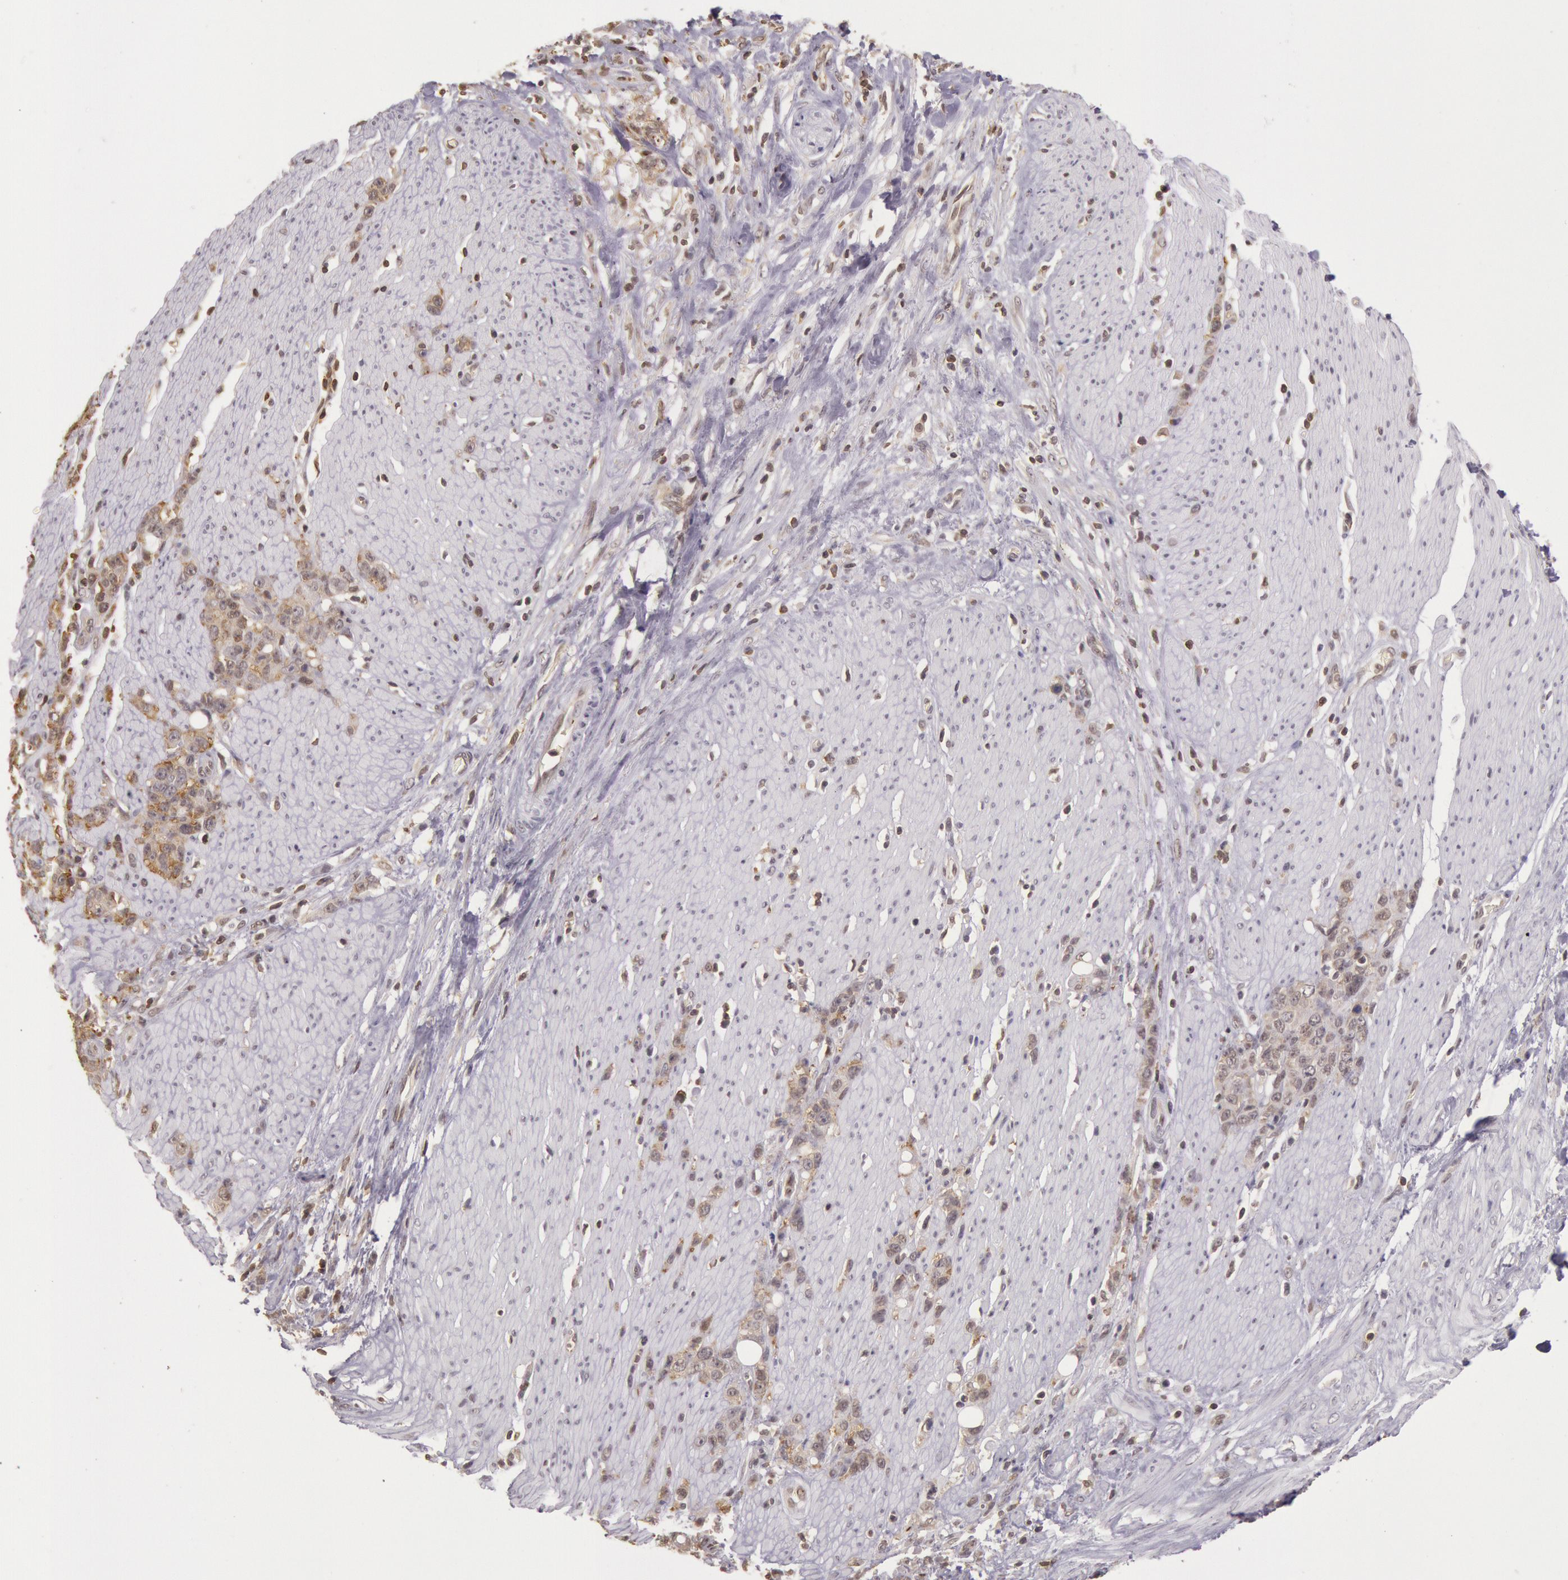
{"staining": {"intensity": "moderate", "quantity": ">75%", "location": "cytoplasmic/membranous"}, "tissue": "stomach cancer", "cell_type": "Tumor cells", "image_type": "cancer", "snomed": [{"axis": "morphology", "description": "Adenocarcinoma, NOS"}, {"axis": "topography", "description": "Stomach, lower"}], "caption": "Immunohistochemical staining of stomach adenocarcinoma displays moderate cytoplasmic/membranous protein staining in approximately >75% of tumor cells. (brown staining indicates protein expression, while blue staining denotes nuclei).", "gene": "HIF1A", "patient": {"sex": "male", "age": 88}}